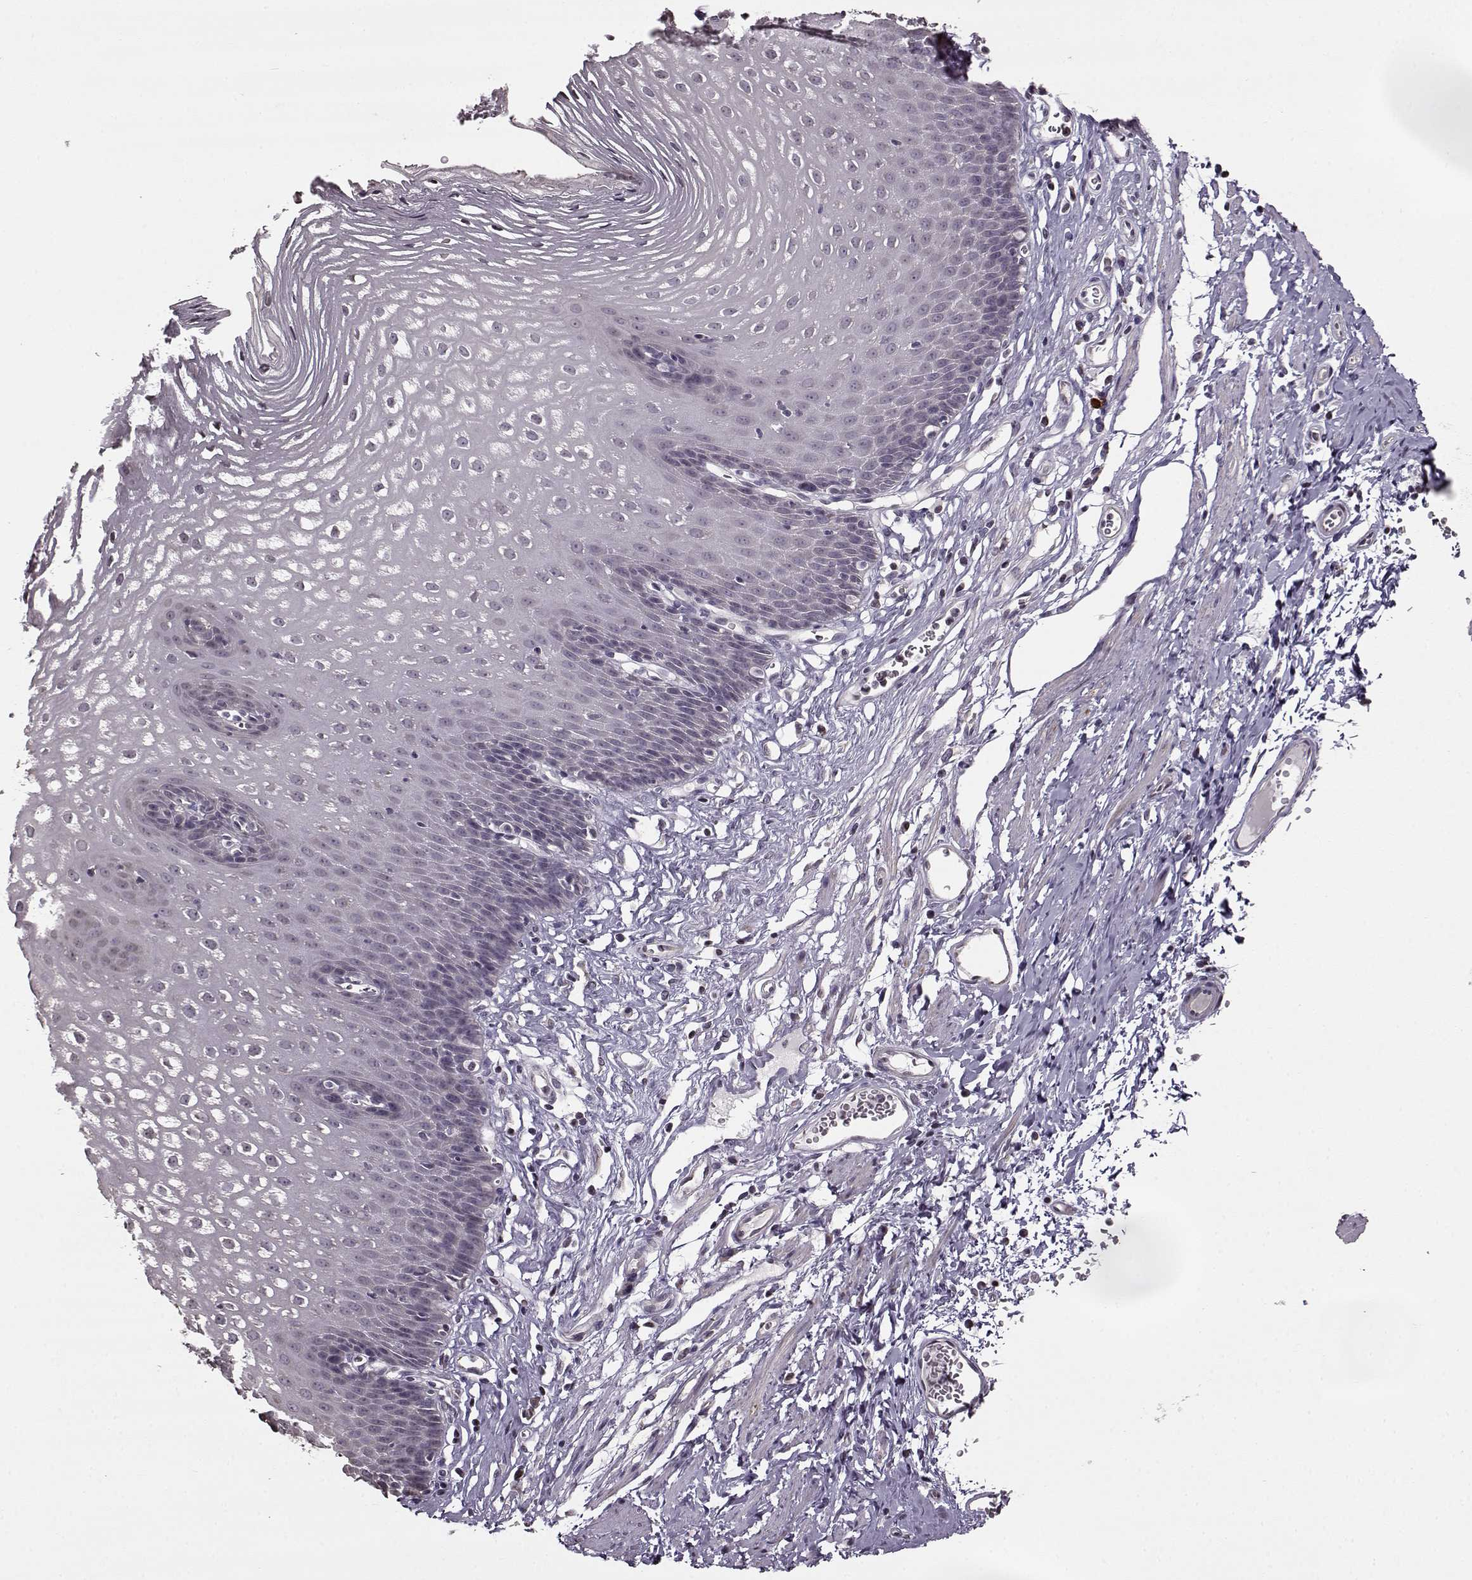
{"staining": {"intensity": "negative", "quantity": "none", "location": "none"}, "tissue": "esophagus", "cell_type": "Squamous epithelial cells", "image_type": "normal", "snomed": [{"axis": "morphology", "description": "Normal tissue, NOS"}, {"axis": "topography", "description": "Esophagus"}], "caption": "IHC image of normal esophagus: human esophagus stained with DAB demonstrates no significant protein staining in squamous epithelial cells. The staining was performed using DAB (3,3'-diaminobenzidine) to visualize the protein expression in brown, while the nuclei were stained in blue with hematoxylin (Magnification: 20x).", "gene": "FSHB", "patient": {"sex": "male", "age": 72}}